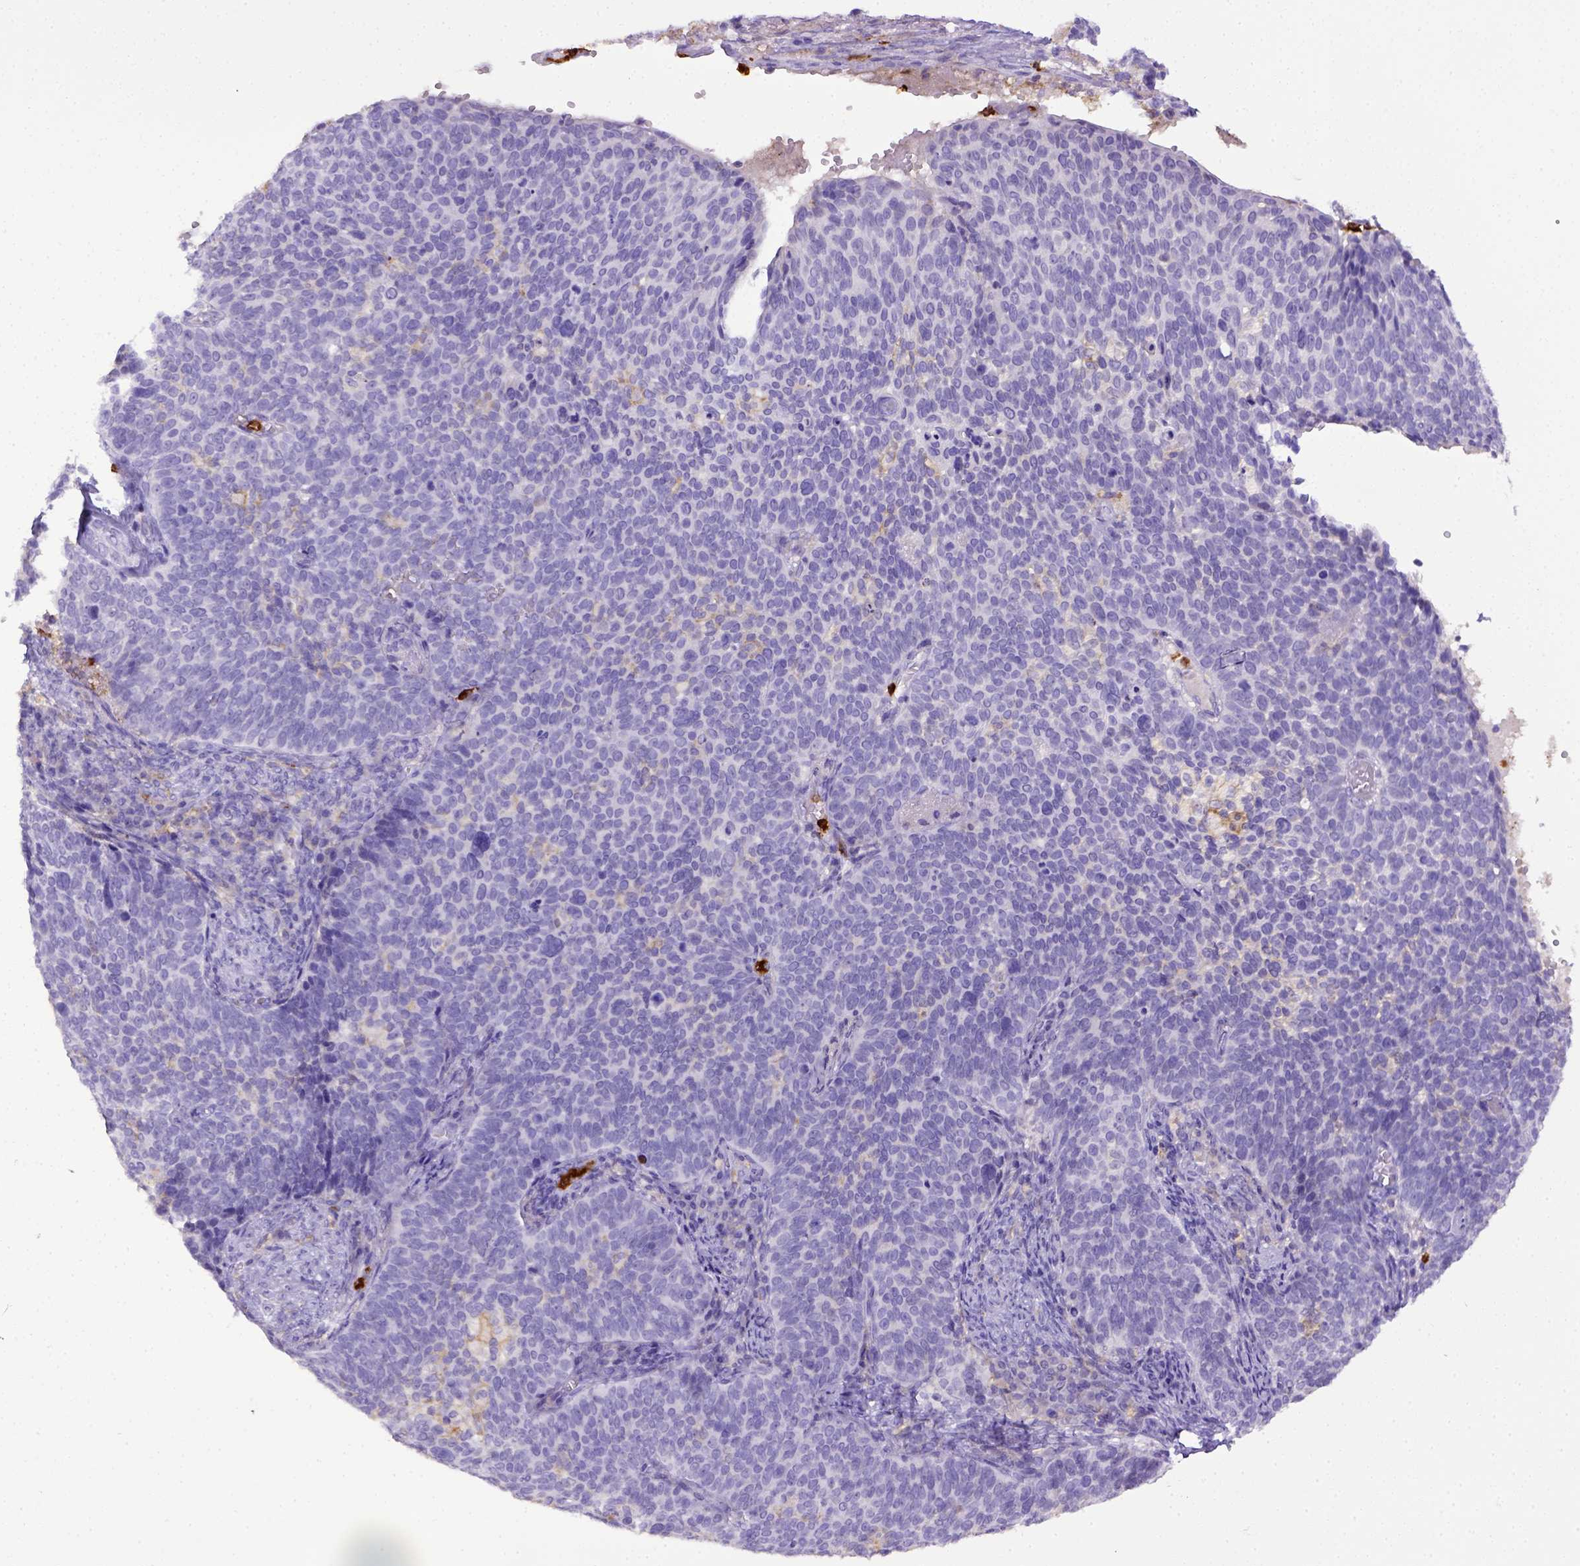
{"staining": {"intensity": "negative", "quantity": "none", "location": "none"}, "tissue": "cervical cancer", "cell_type": "Tumor cells", "image_type": "cancer", "snomed": [{"axis": "morphology", "description": "Normal tissue, NOS"}, {"axis": "morphology", "description": "Squamous cell carcinoma, NOS"}, {"axis": "topography", "description": "Cervix"}], "caption": "Immunohistochemistry (IHC) histopathology image of cervical cancer stained for a protein (brown), which reveals no staining in tumor cells.", "gene": "ITGAM", "patient": {"sex": "female", "age": 39}}